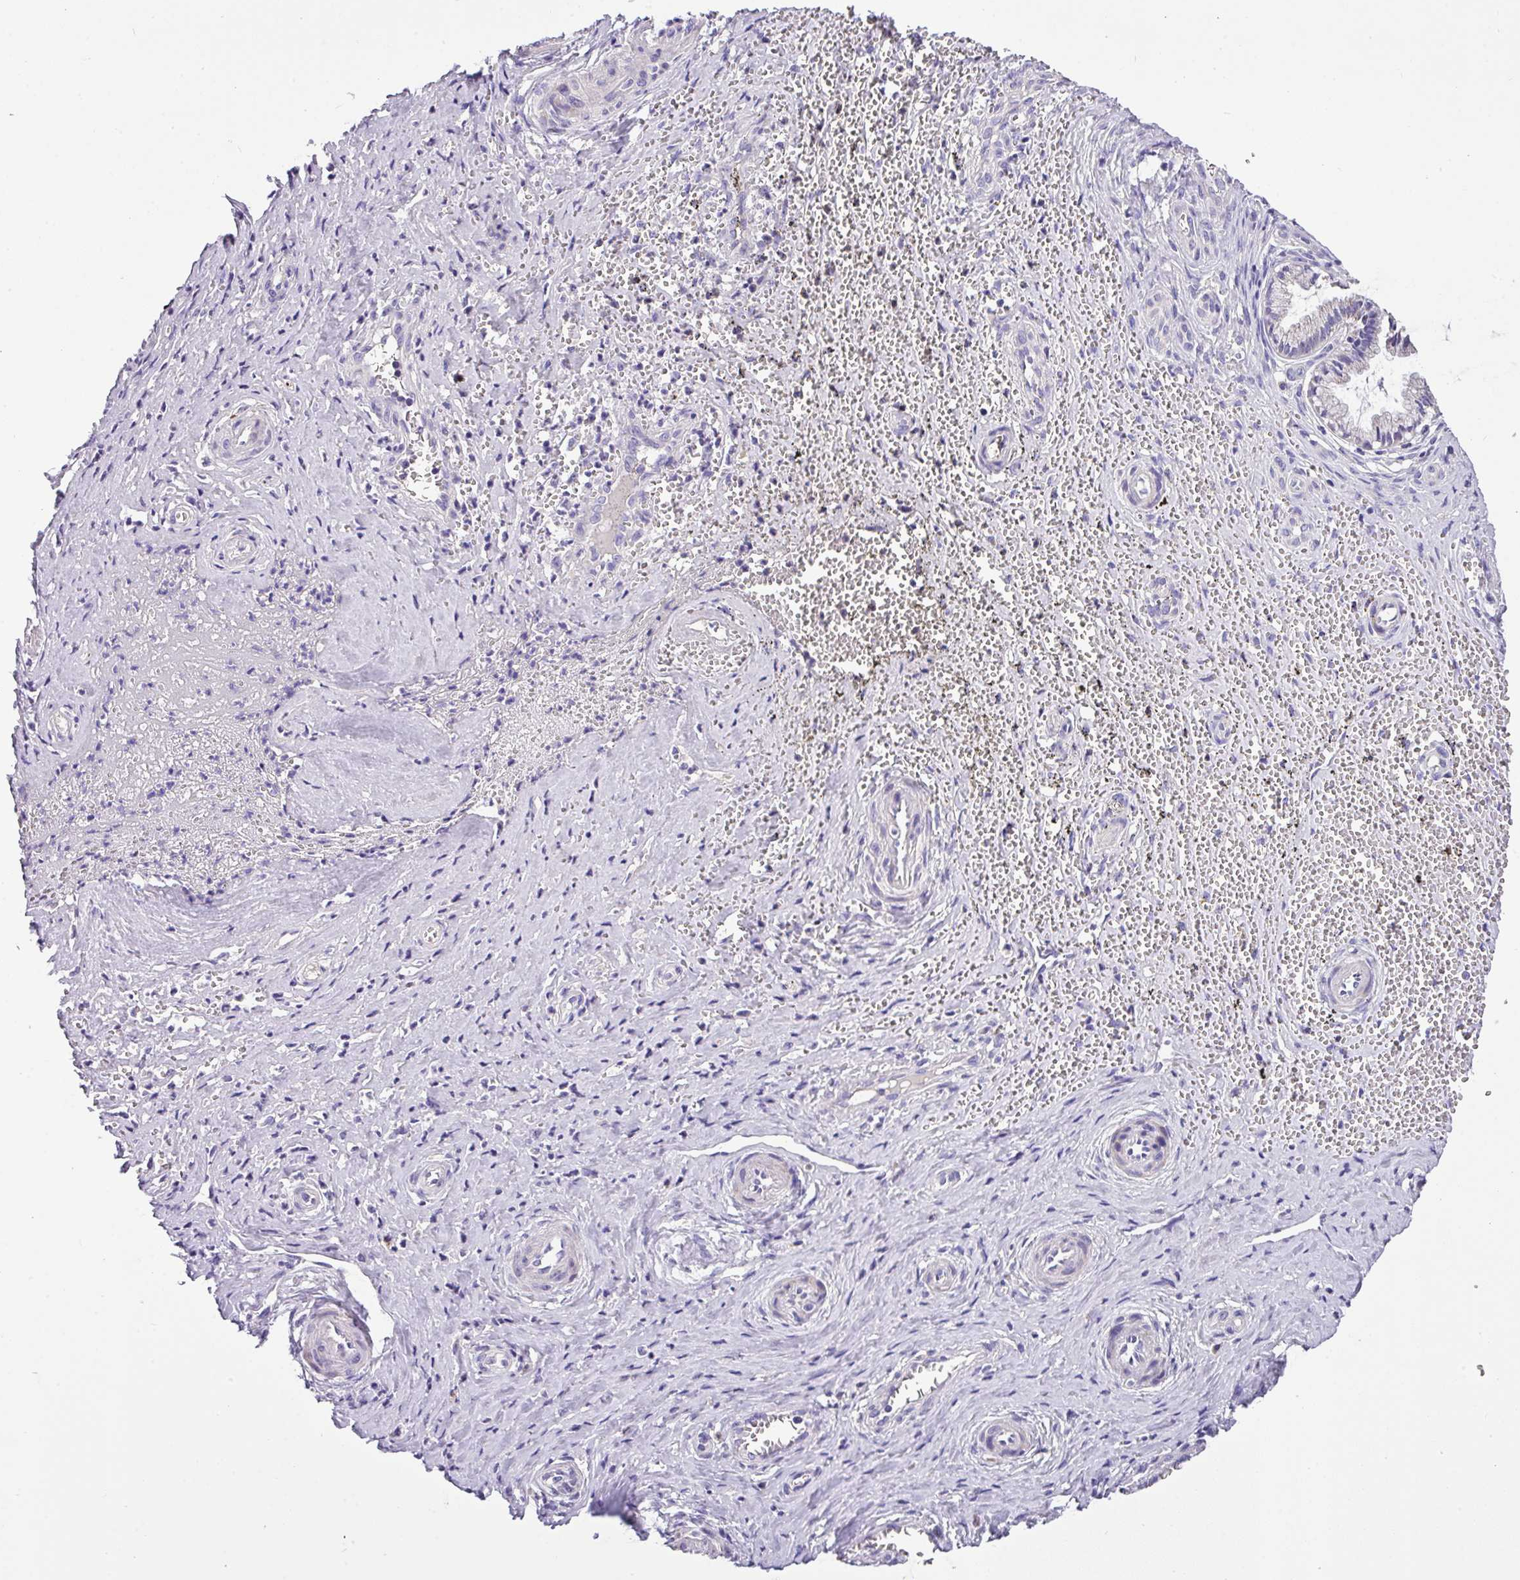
{"staining": {"intensity": "moderate", "quantity": "<25%", "location": "cytoplasmic/membranous"}, "tissue": "cervix", "cell_type": "Glandular cells", "image_type": "normal", "snomed": [{"axis": "morphology", "description": "Normal tissue, NOS"}, {"axis": "topography", "description": "Cervix"}], "caption": "Immunohistochemical staining of benign cervix displays moderate cytoplasmic/membranous protein staining in about <25% of glandular cells.", "gene": "ANXA2R", "patient": {"sex": "female", "age": 36}}